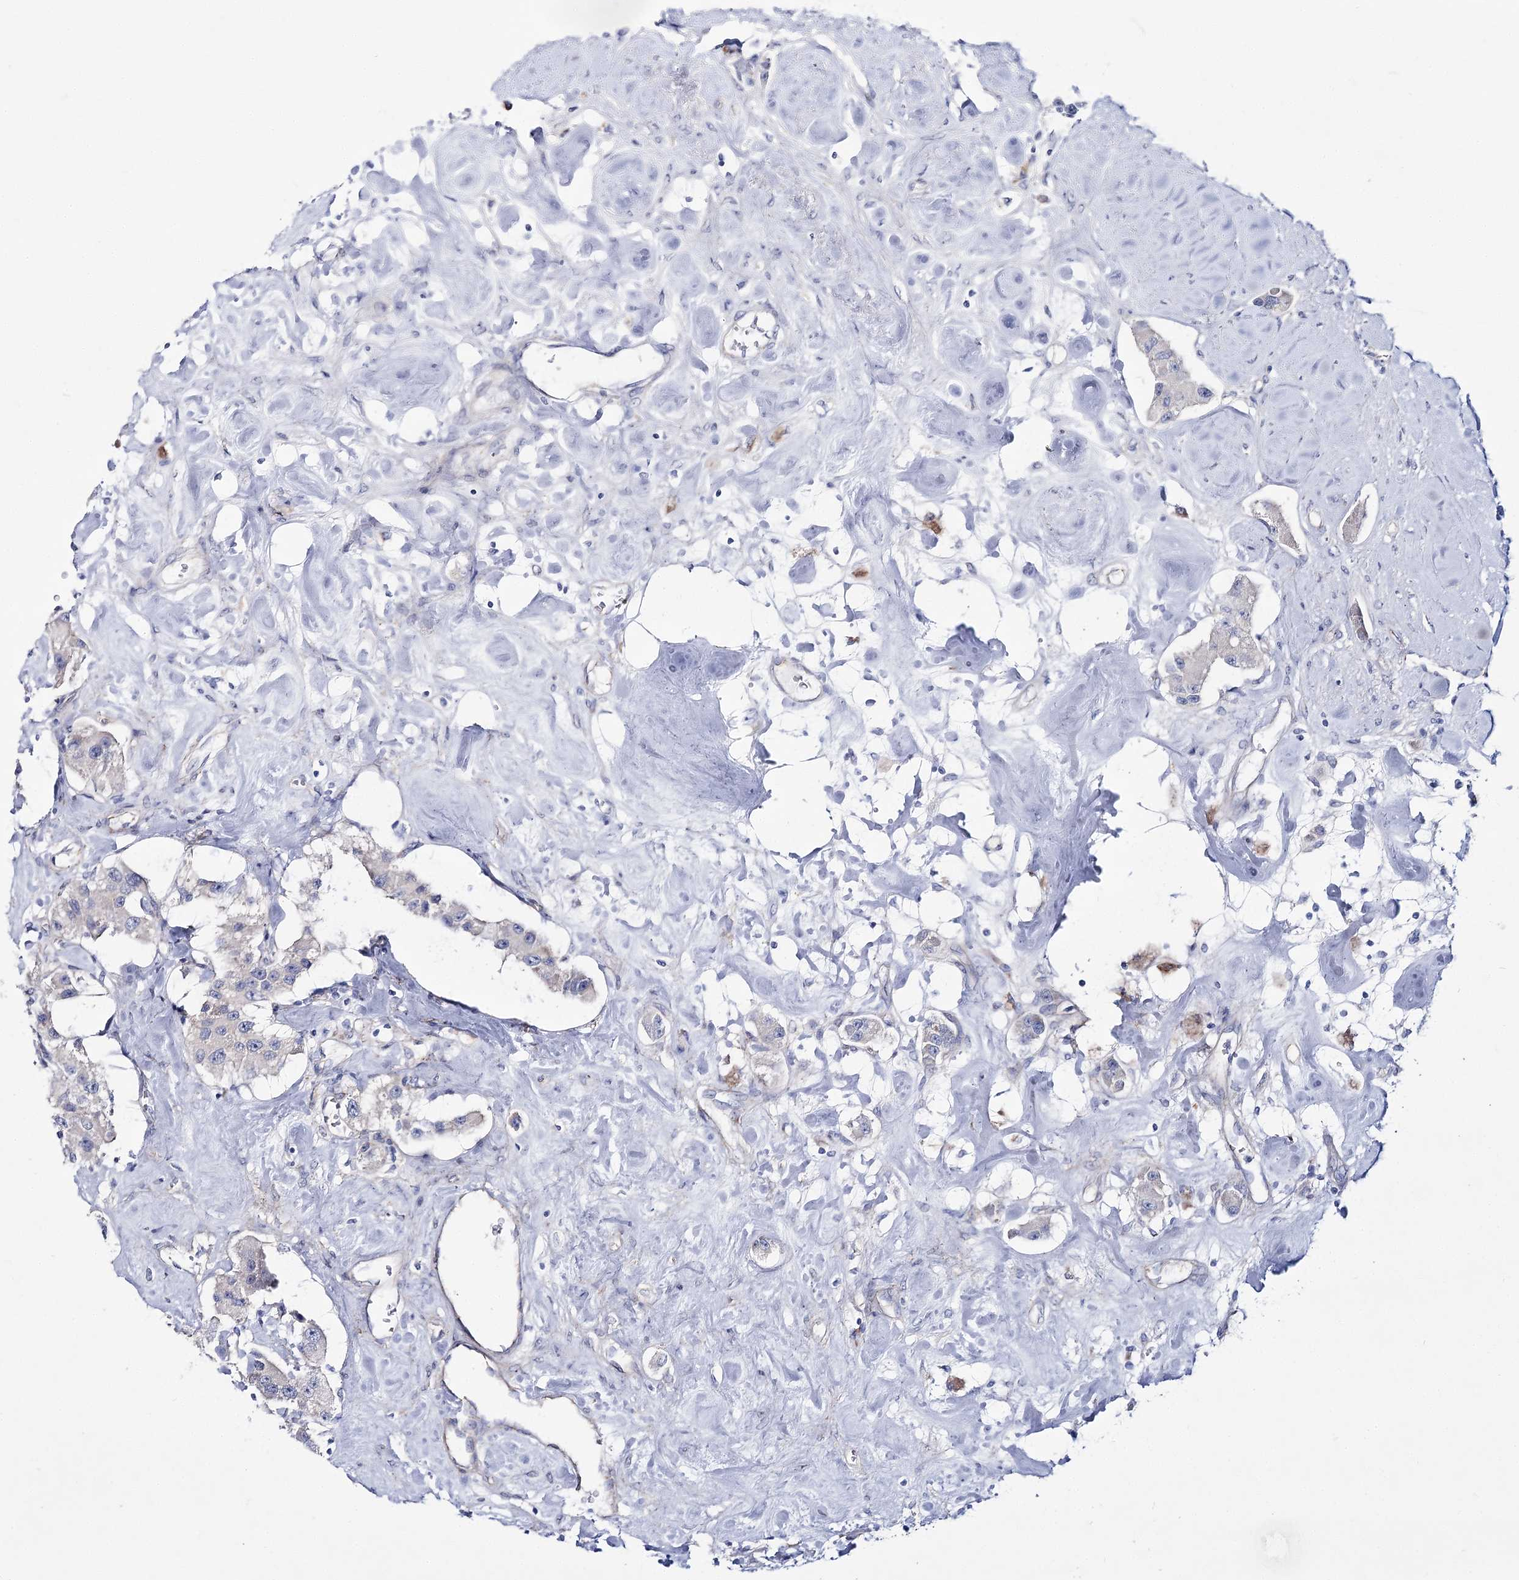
{"staining": {"intensity": "negative", "quantity": "none", "location": "none"}, "tissue": "carcinoid", "cell_type": "Tumor cells", "image_type": "cancer", "snomed": [{"axis": "morphology", "description": "Carcinoid, malignant, NOS"}, {"axis": "topography", "description": "Pancreas"}], "caption": "A photomicrograph of carcinoid (malignant) stained for a protein reveals no brown staining in tumor cells.", "gene": "NRAP", "patient": {"sex": "male", "age": 41}}